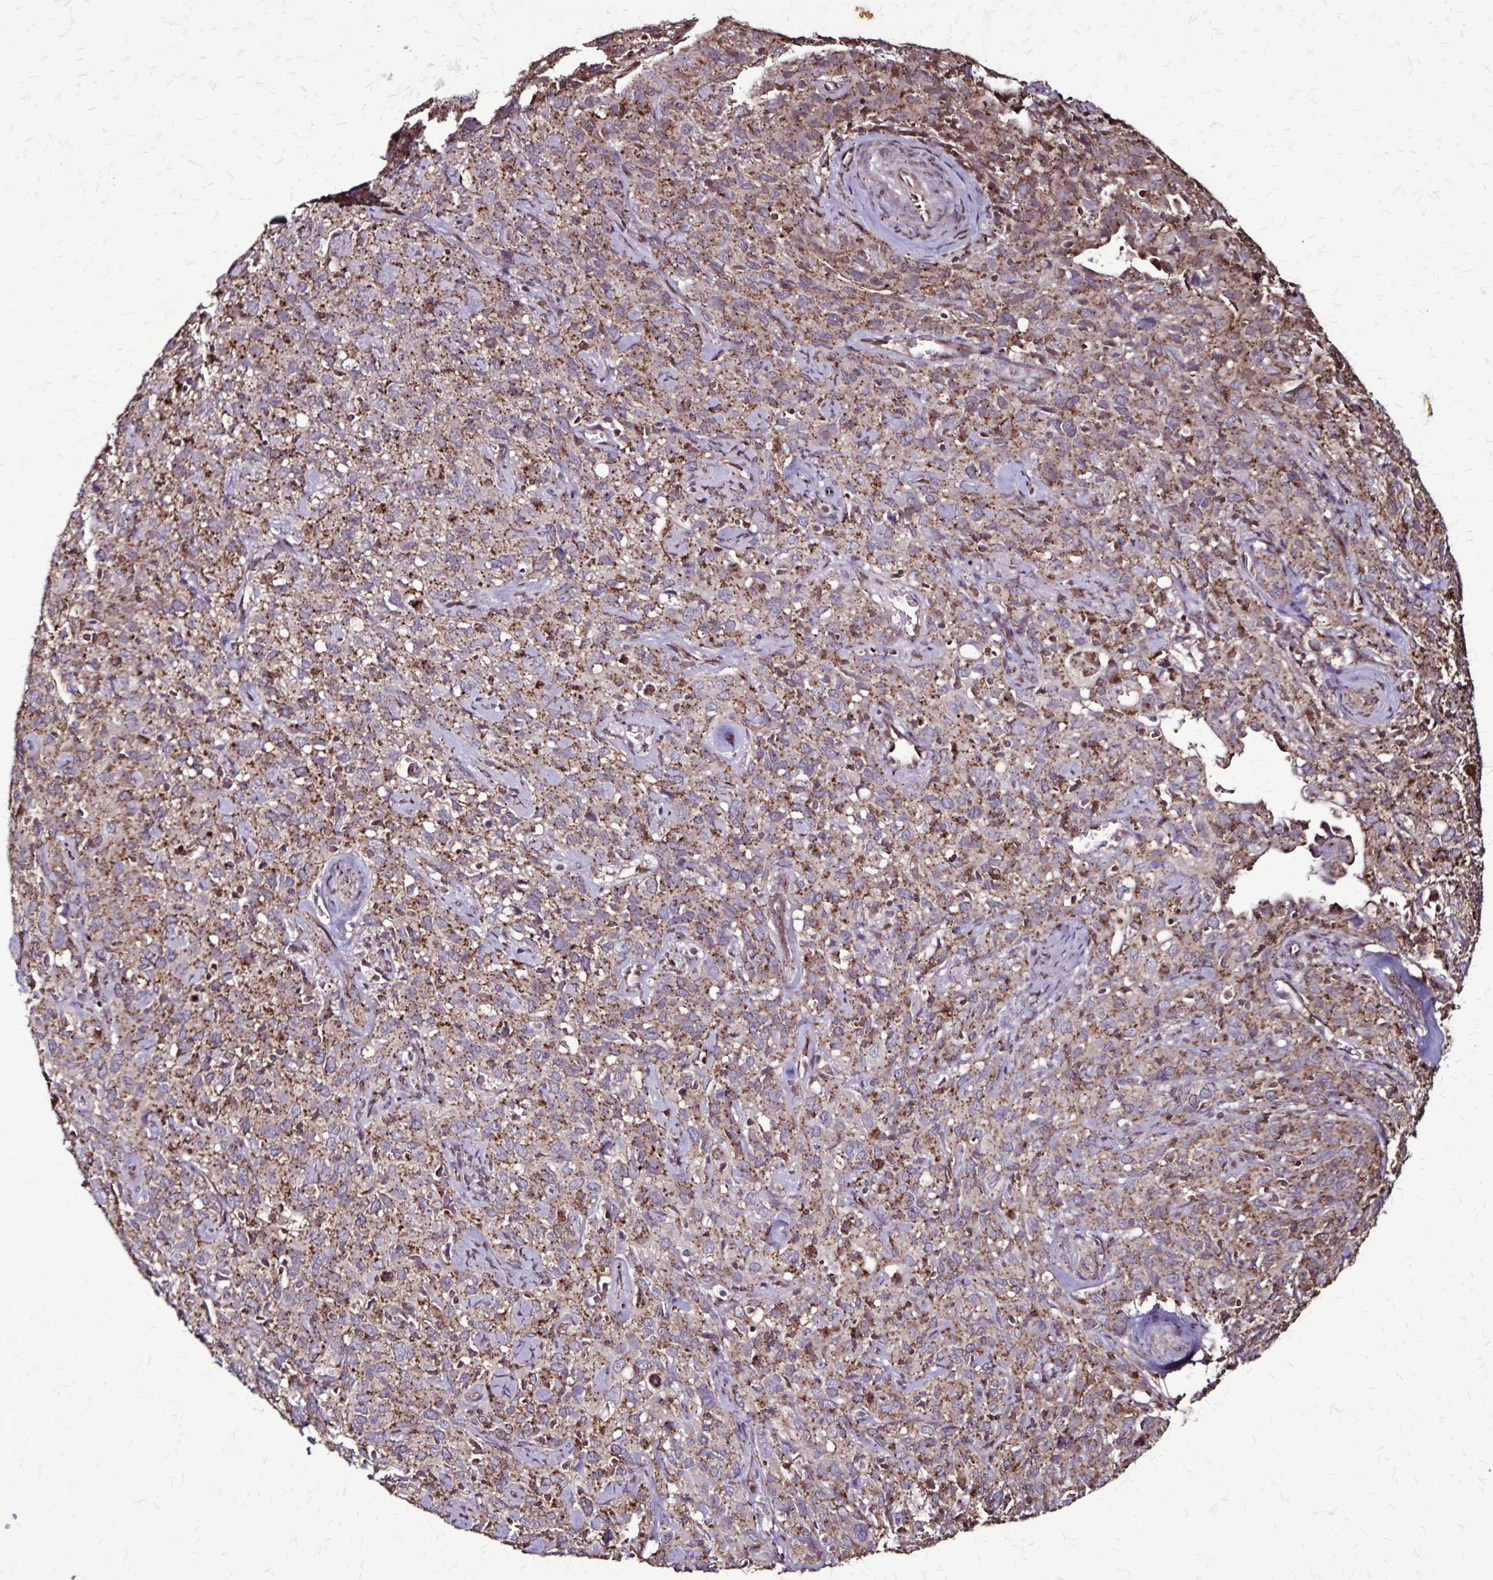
{"staining": {"intensity": "moderate", "quantity": ">75%", "location": "cytoplasmic/membranous"}, "tissue": "cervical cancer", "cell_type": "Tumor cells", "image_type": "cancer", "snomed": [{"axis": "morphology", "description": "Normal tissue, NOS"}, {"axis": "morphology", "description": "Squamous cell carcinoma, NOS"}, {"axis": "topography", "description": "Cervix"}], "caption": "A brown stain shows moderate cytoplasmic/membranous expression of a protein in cervical cancer tumor cells.", "gene": "CHMP1B", "patient": {"sex": "female", "age": 51}}